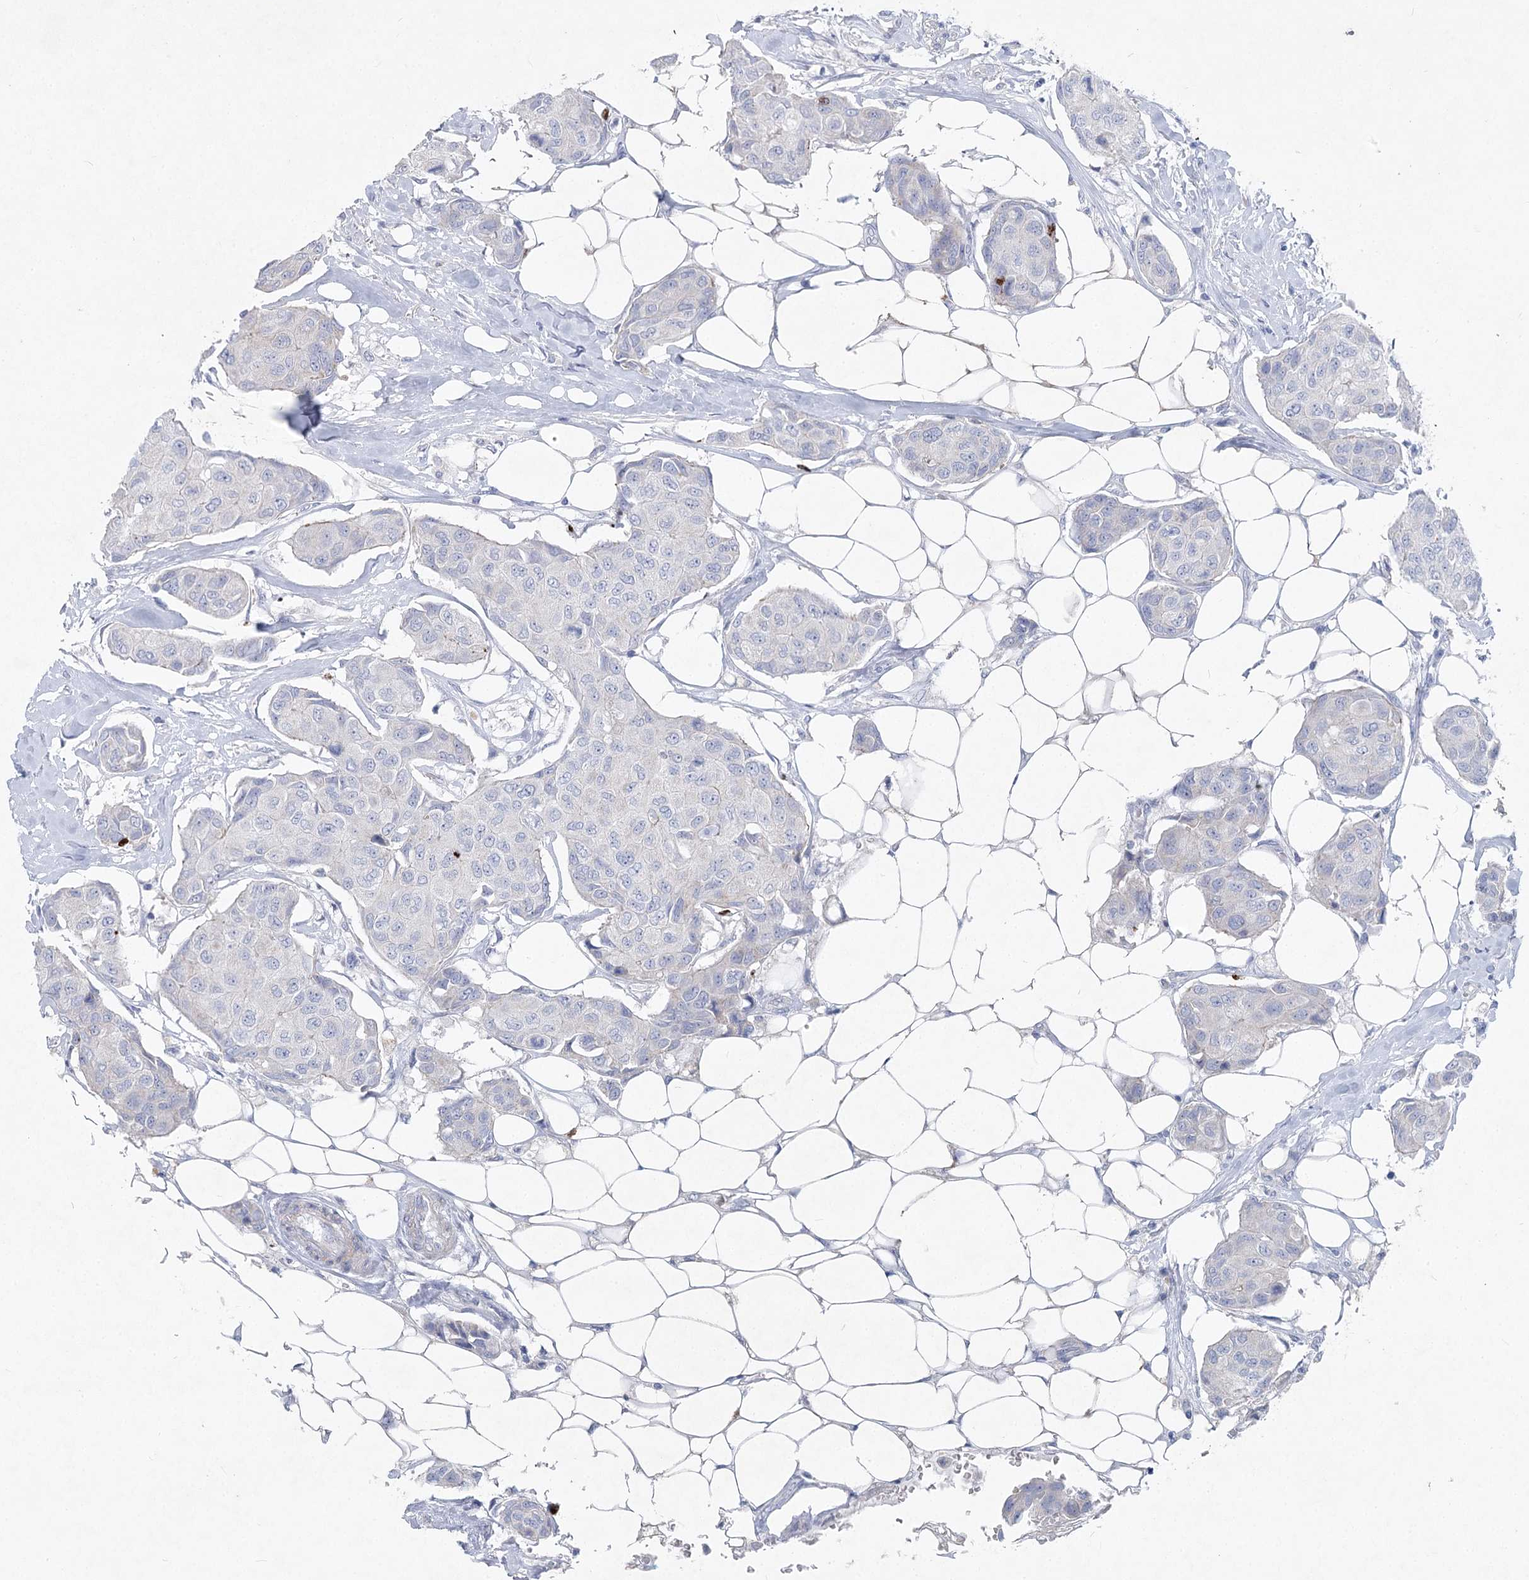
{"staining": {"intensity": "negative", "quantity": "none", "location": "none"}, "tissue": "breast cancer", "cell_type": "Tumor cells", "image_type": "cancer", "snomed": [{"axis": "morphology", "description": "Duct carcinoma"}, {"axis": "topography", "description": "Breast"}], "caption": "This is an immunohistochemistry (IHC) photomicrograph of infiltrating ductal carcinoma (breast). There is no staining in tumor cells.", "gene": "WDR74", "patient": {"sex": "female", "age": 80}}